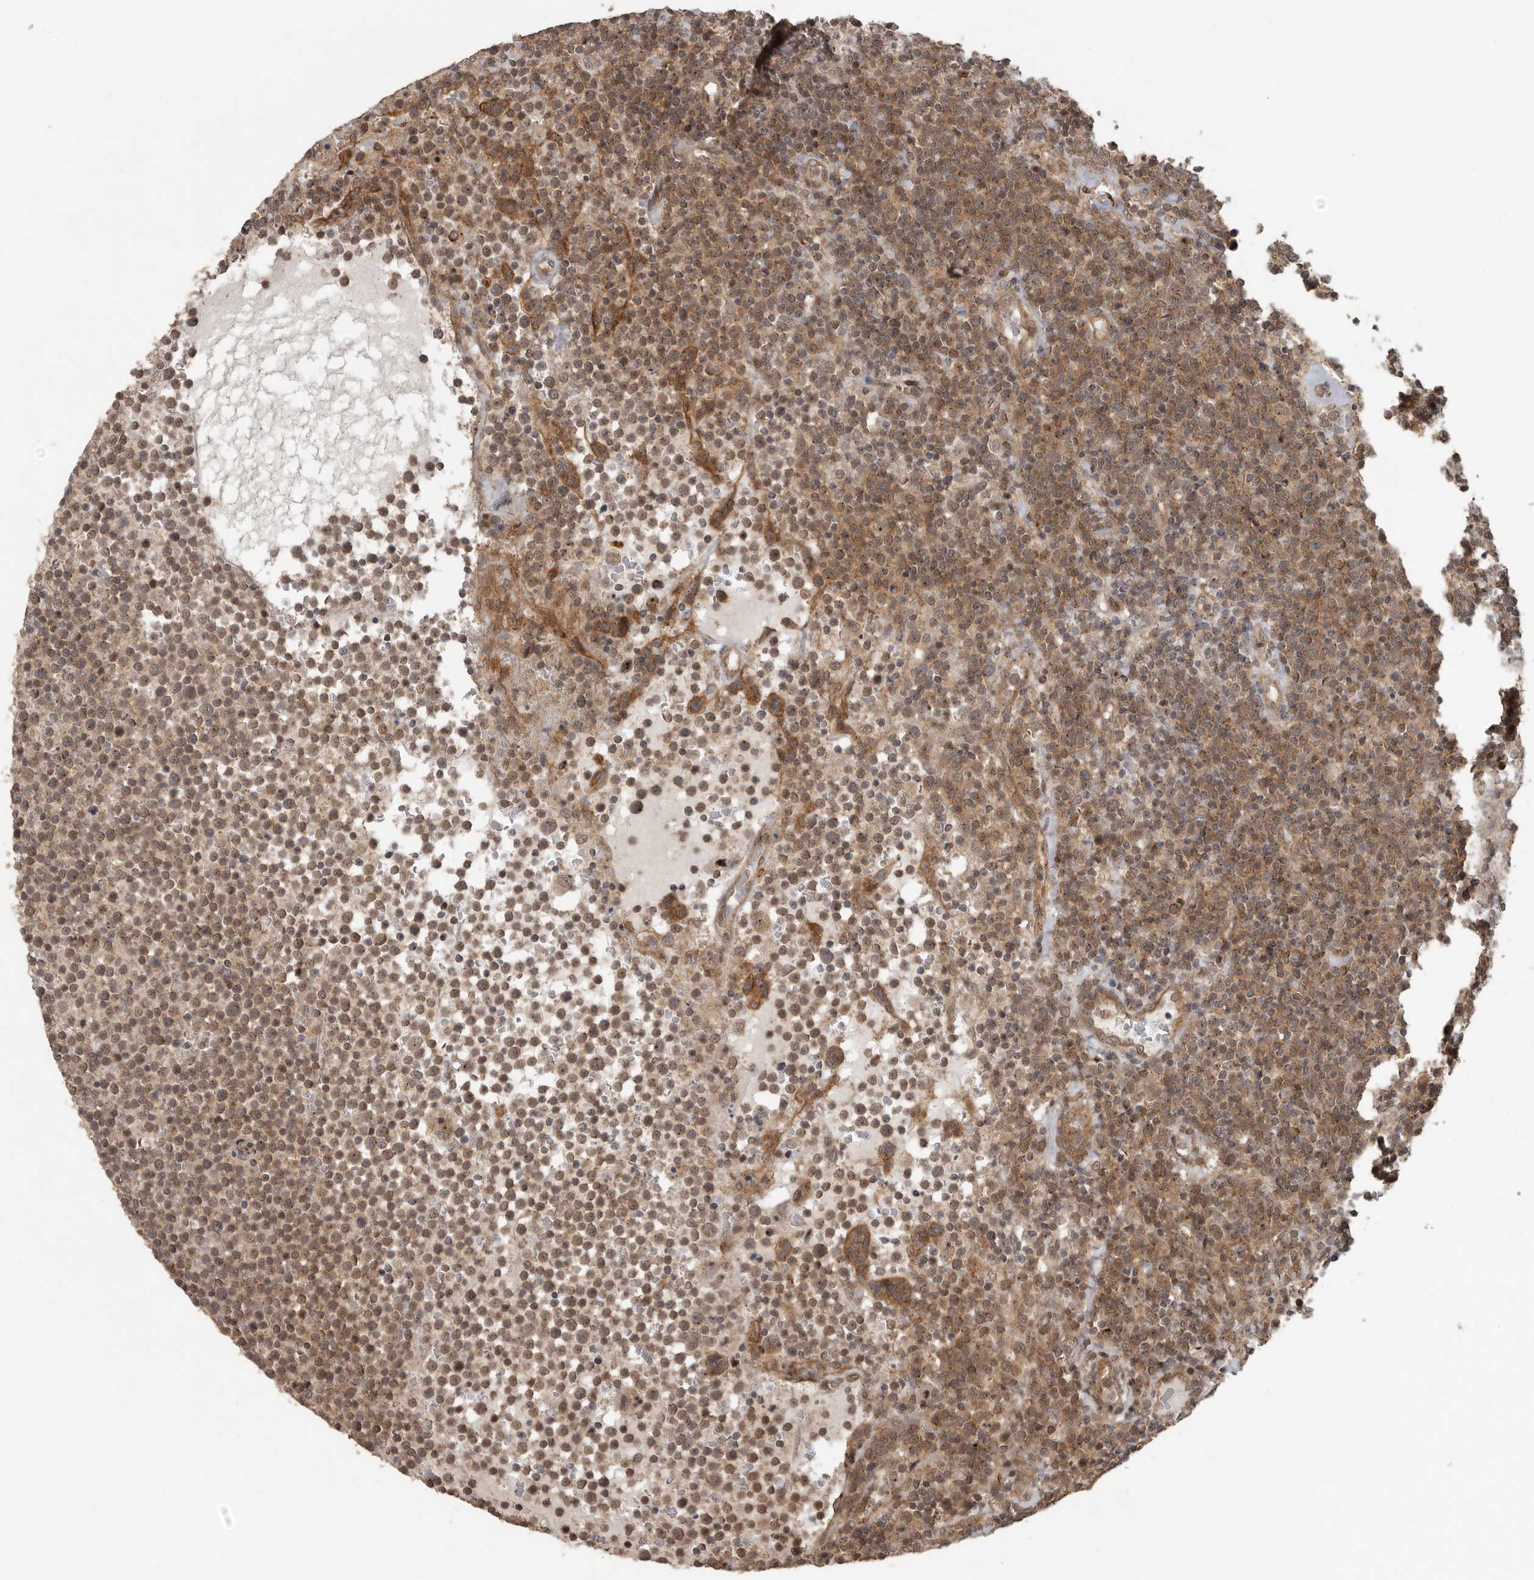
{"staining": {"intensity": "moderate", "quantity": ">75%", "location": "cytoplasmic/membranous,nuclear"}, "tissue": "lymphoma", "cell_type": "Tumor cells", "image_type": "cancer", "snomed": [{"axis": "morphology", "description": "Malignant lymphoma, non-Hodgkin's type, High grade"}, {"axis": "topography", "description": "Lymph node"}], "caption": "An immunohistochemistry micrograph of neoplastic tissue is shown. Protein staining in brown shows moderate cytoplasmic/membranous and nuclear positivity in malignant lymphoma, non-Hodgkin's type (high-grade) within tumor cells. (DAB IHC with brightfield microscopy, high magnification).", "gene": "CEP350", "patient": {"sex": "male", "age": 61}}